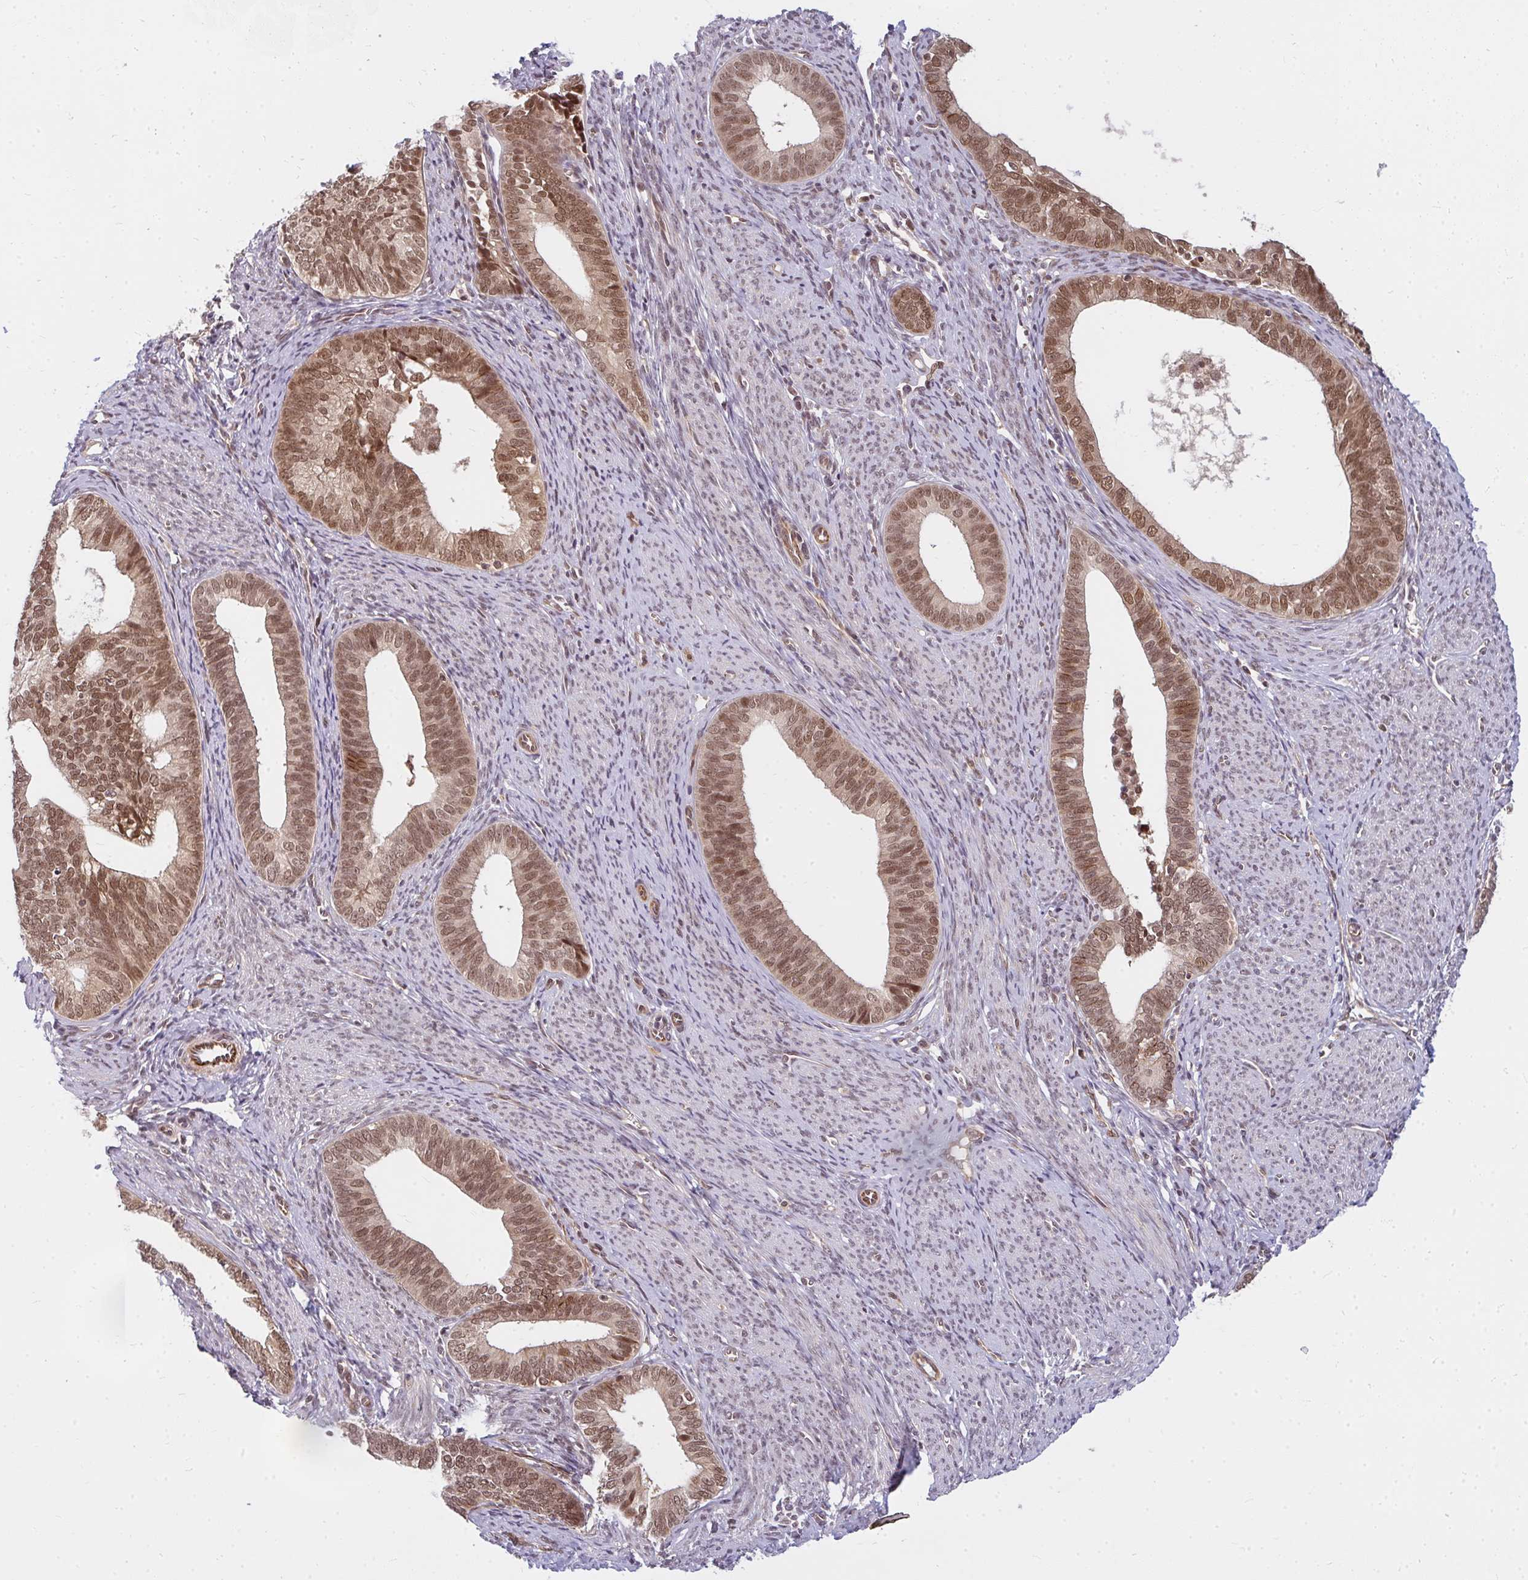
{"staining": {"intensity": "moderate", "quantity": "25%-75%", "location": "nuclear"}, "tissue": "endometrial cancer", "cell_type": "Tumor cells", "image_type": "cancer", "snomed": [{"axis": "morphology", "description": "Adenocarcinoma, NOS"}, {"axis": "topography", "description": "Endometrium"}], "caption": "Endometrial cancer stained with a protein marker reveals moderate staining in tumor cells.", "gene": "GTF3C6", "patient": {"sex": "female", "age": 75}}